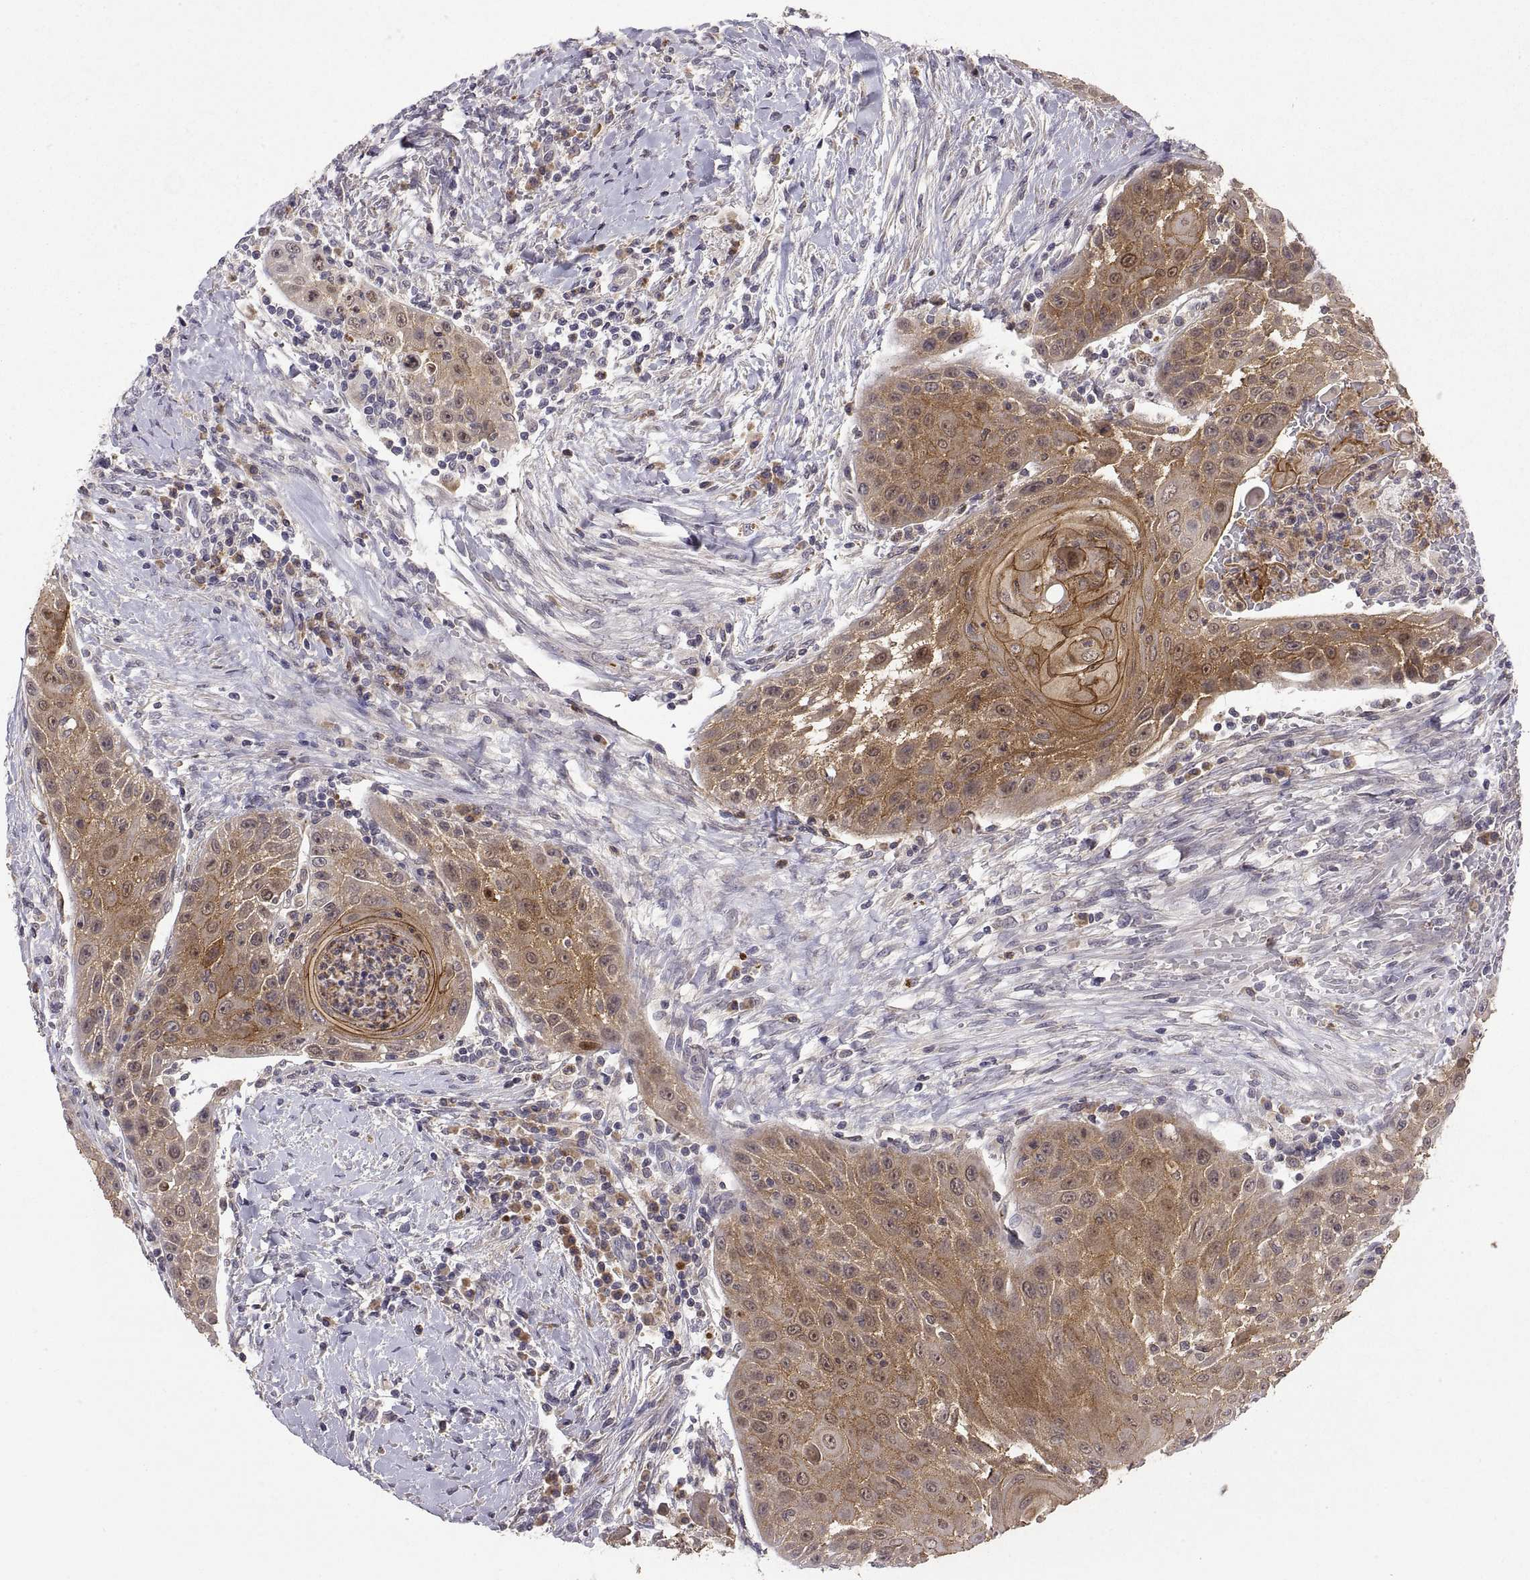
{"staining": {"intensity": "strong", "quantity": "25%-75%", "location": "cytoplasmic/membranous"}, "tissue": "head and neck cancer", "cell_type": "Tumor cells", "image_type": "cancer", "snomed": [{"axis": "morphology", "description": "Squamous cell carcinoma, NOS"}, {"axis": "topography", "description": "Head-Neck"}], "caption": "Protein expression analysis of human squamous cell carcinoma (head and neck) reveals strong cytoplasmic/membranous positivity in approximately 25%-75% of tumor cells. Using DAB (brown) and hematoxylin (blue) stains, captured at high magnification using brightfield microscopy.", "gene": "PKP1", "patient": {"sex": "male", "age": 69}}